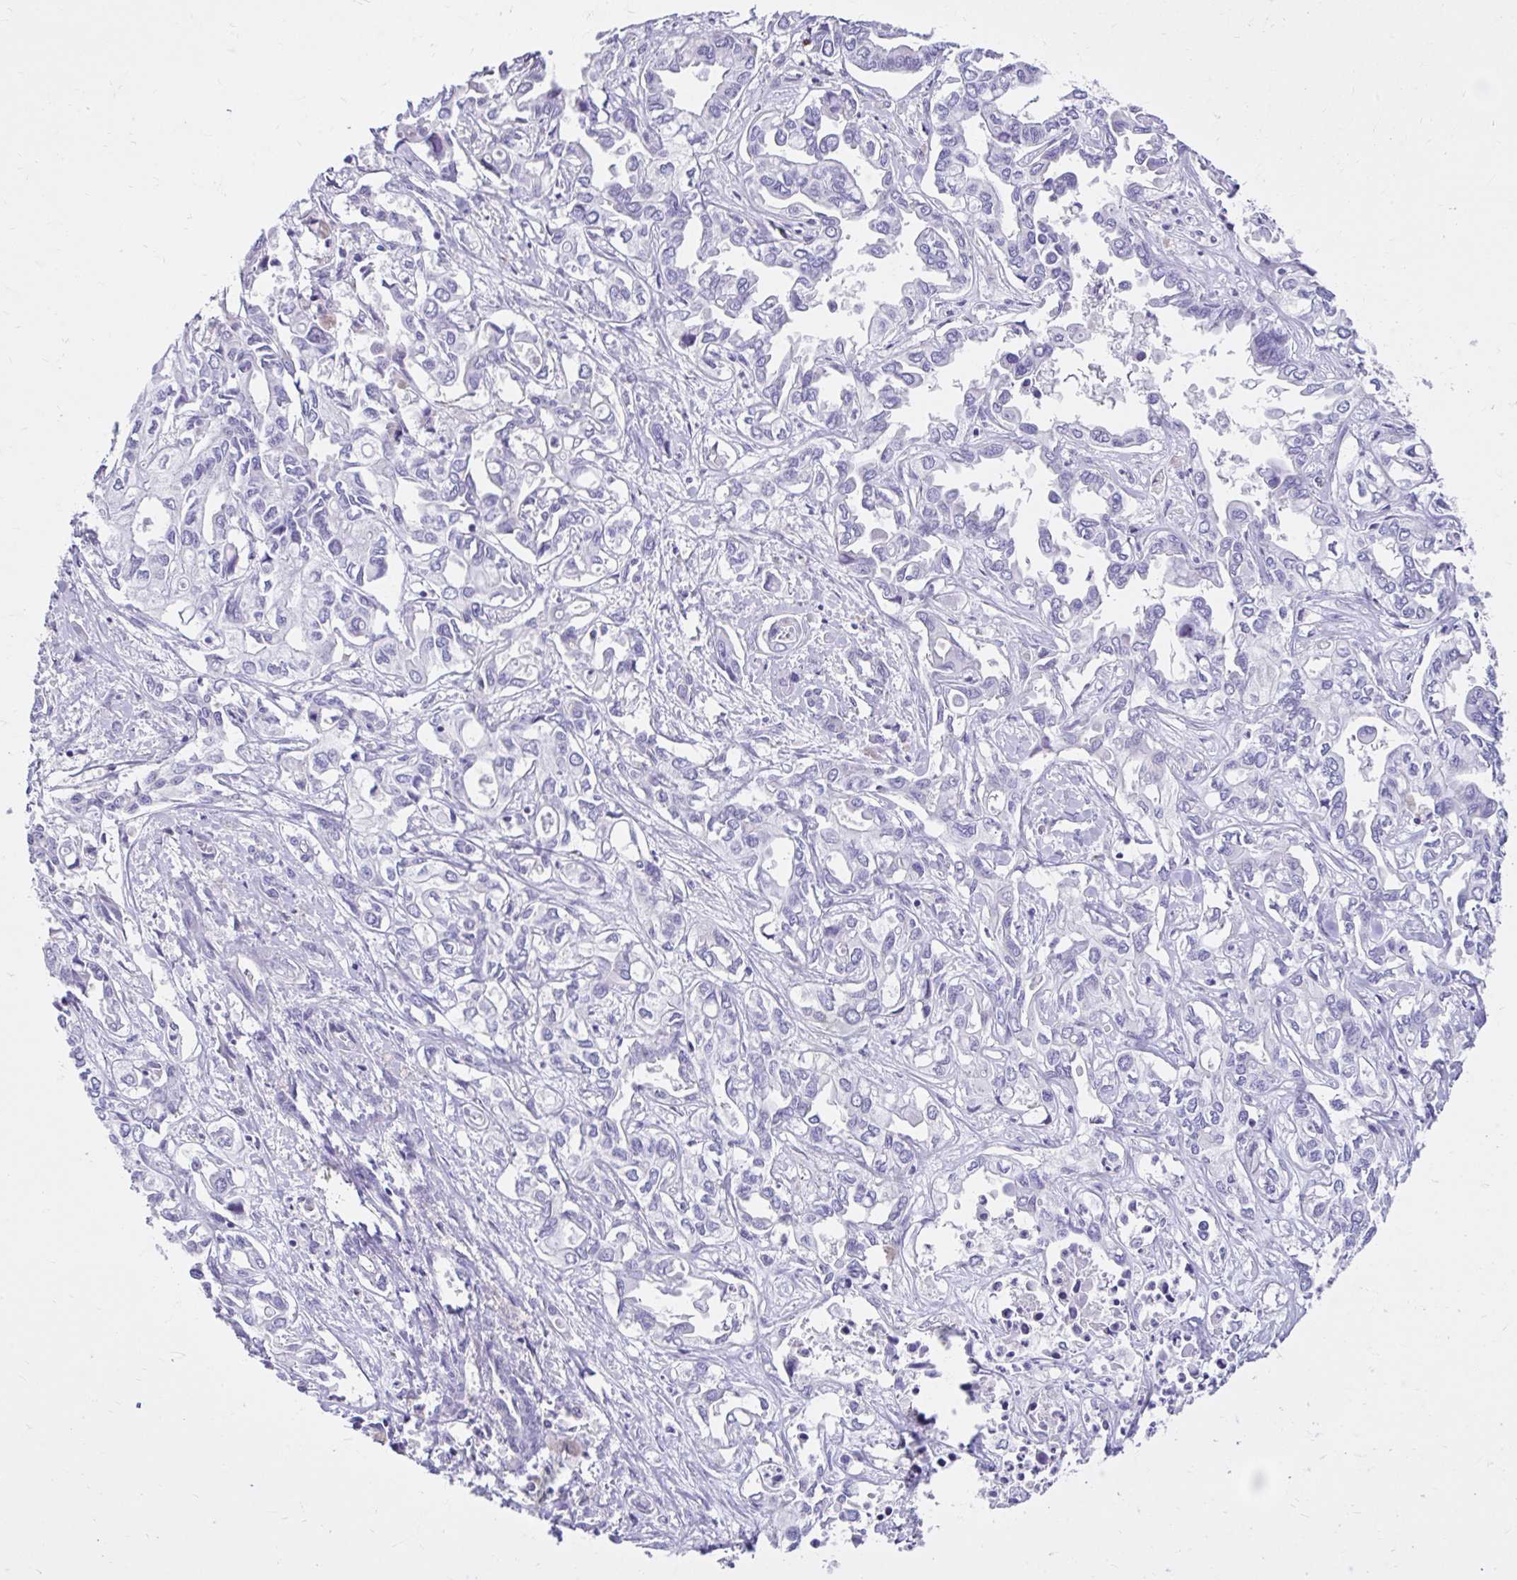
{"staining": {"intensity": "negative", "quantity": "none", "location": "none"}, "tissue": "liver cancer", "cell_type": "Tumor cells", "image_type": "cancer", "snomed": [{"axis": "morphology", "description": "Cholangiocarcinoma"}, {"axis": "topography", "description": "Liver"}], "caption": "Immunohistochemical staining of human liver cholangiocarcinoma demonstrates no significant expression in tumor cells.", "gene": "NHLH2", "patient": {"sex": "female", "age": 64}}